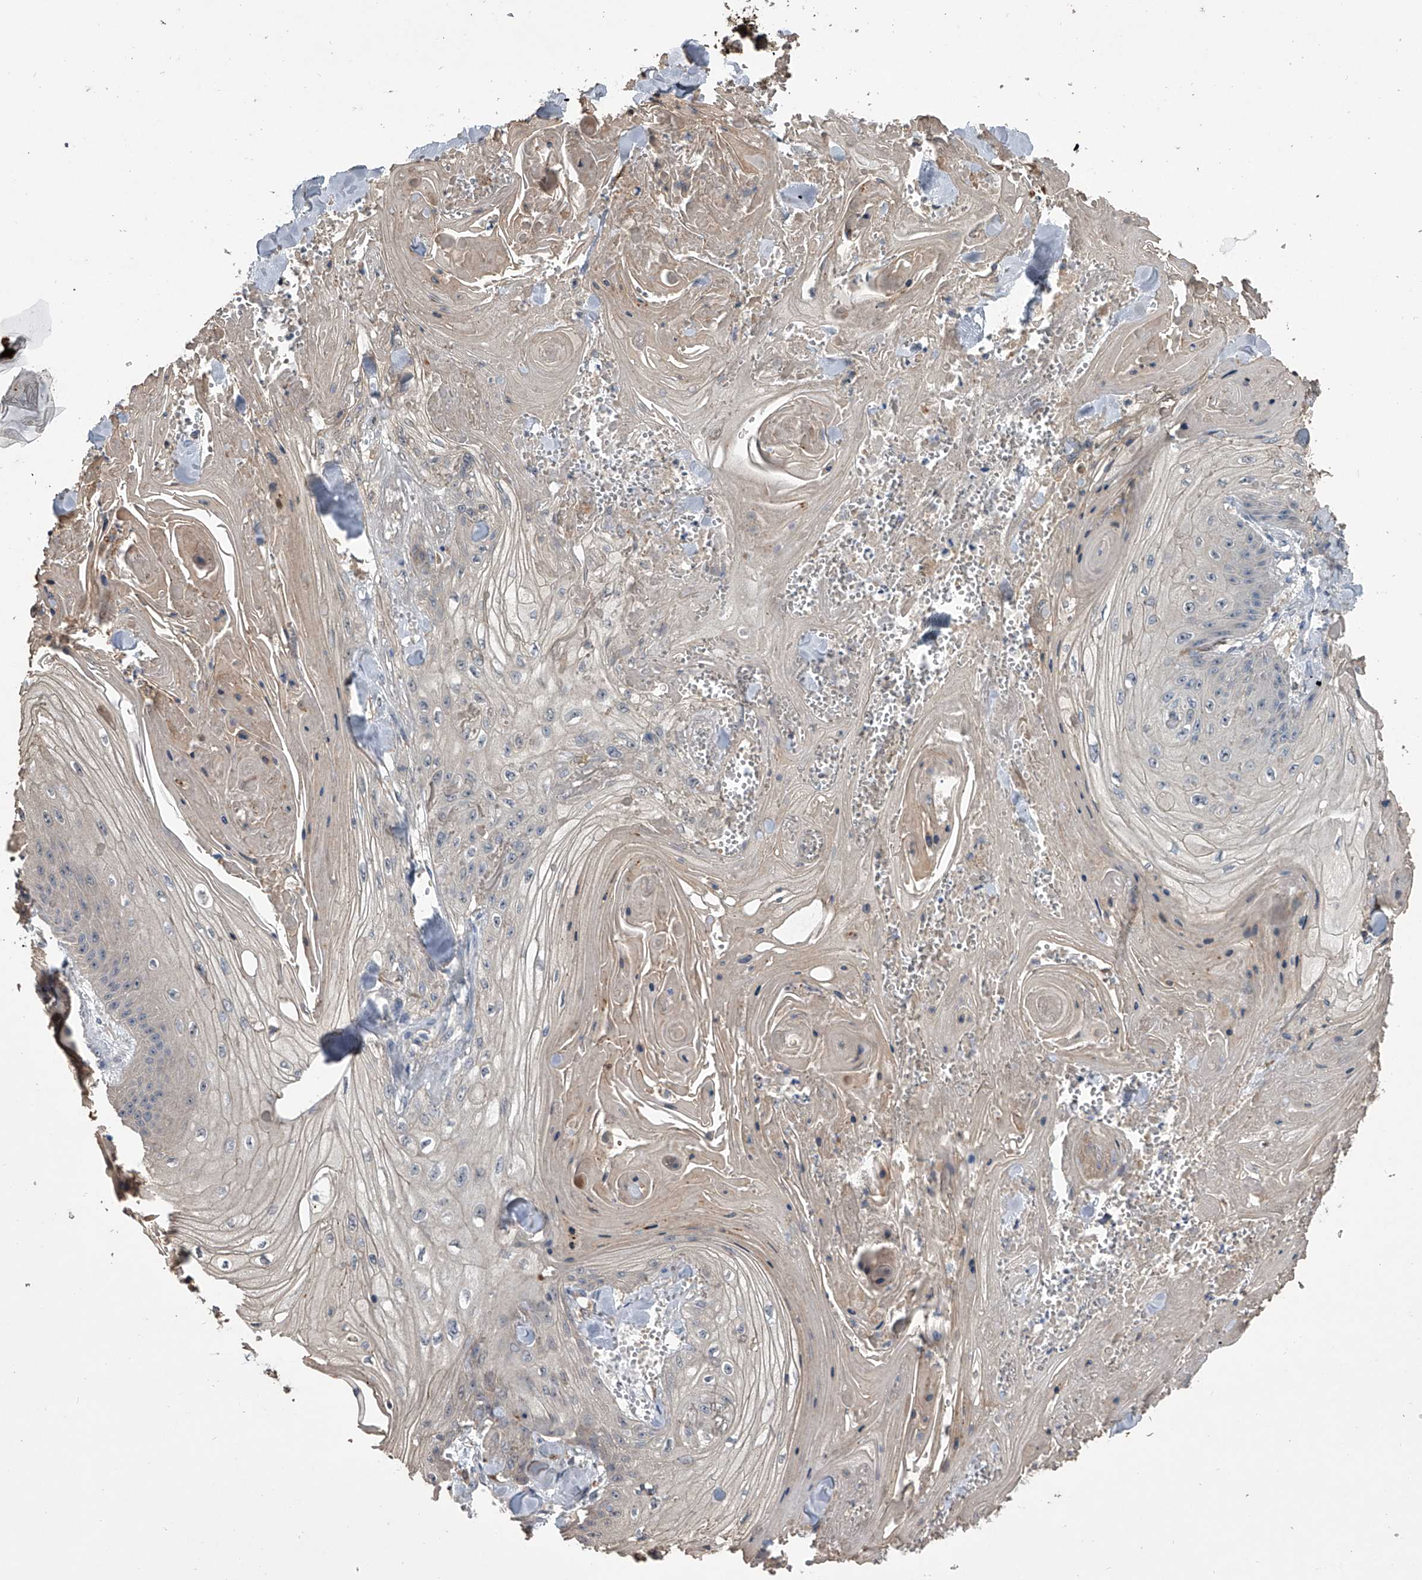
{"staining": {"intensity": "negative", "quantity": "none", "location": "none"}, "tissue": "skin cancer", "cell_type": "Tumor cells", "image_type": "cancer", "snomed": [{"axis": "morphology", "description": "Squamous cell carcinoma, NOS"}, {"axis": "topography", "description": "Skin"}], "caption": "Immunohistochemistry image of neoplastic tissue: human skin cancer stained with DAB exhibits no significant protein staining in tumor cells.", "gene": "DOCK9", "patient": {"sex": "male", "age": 74}}